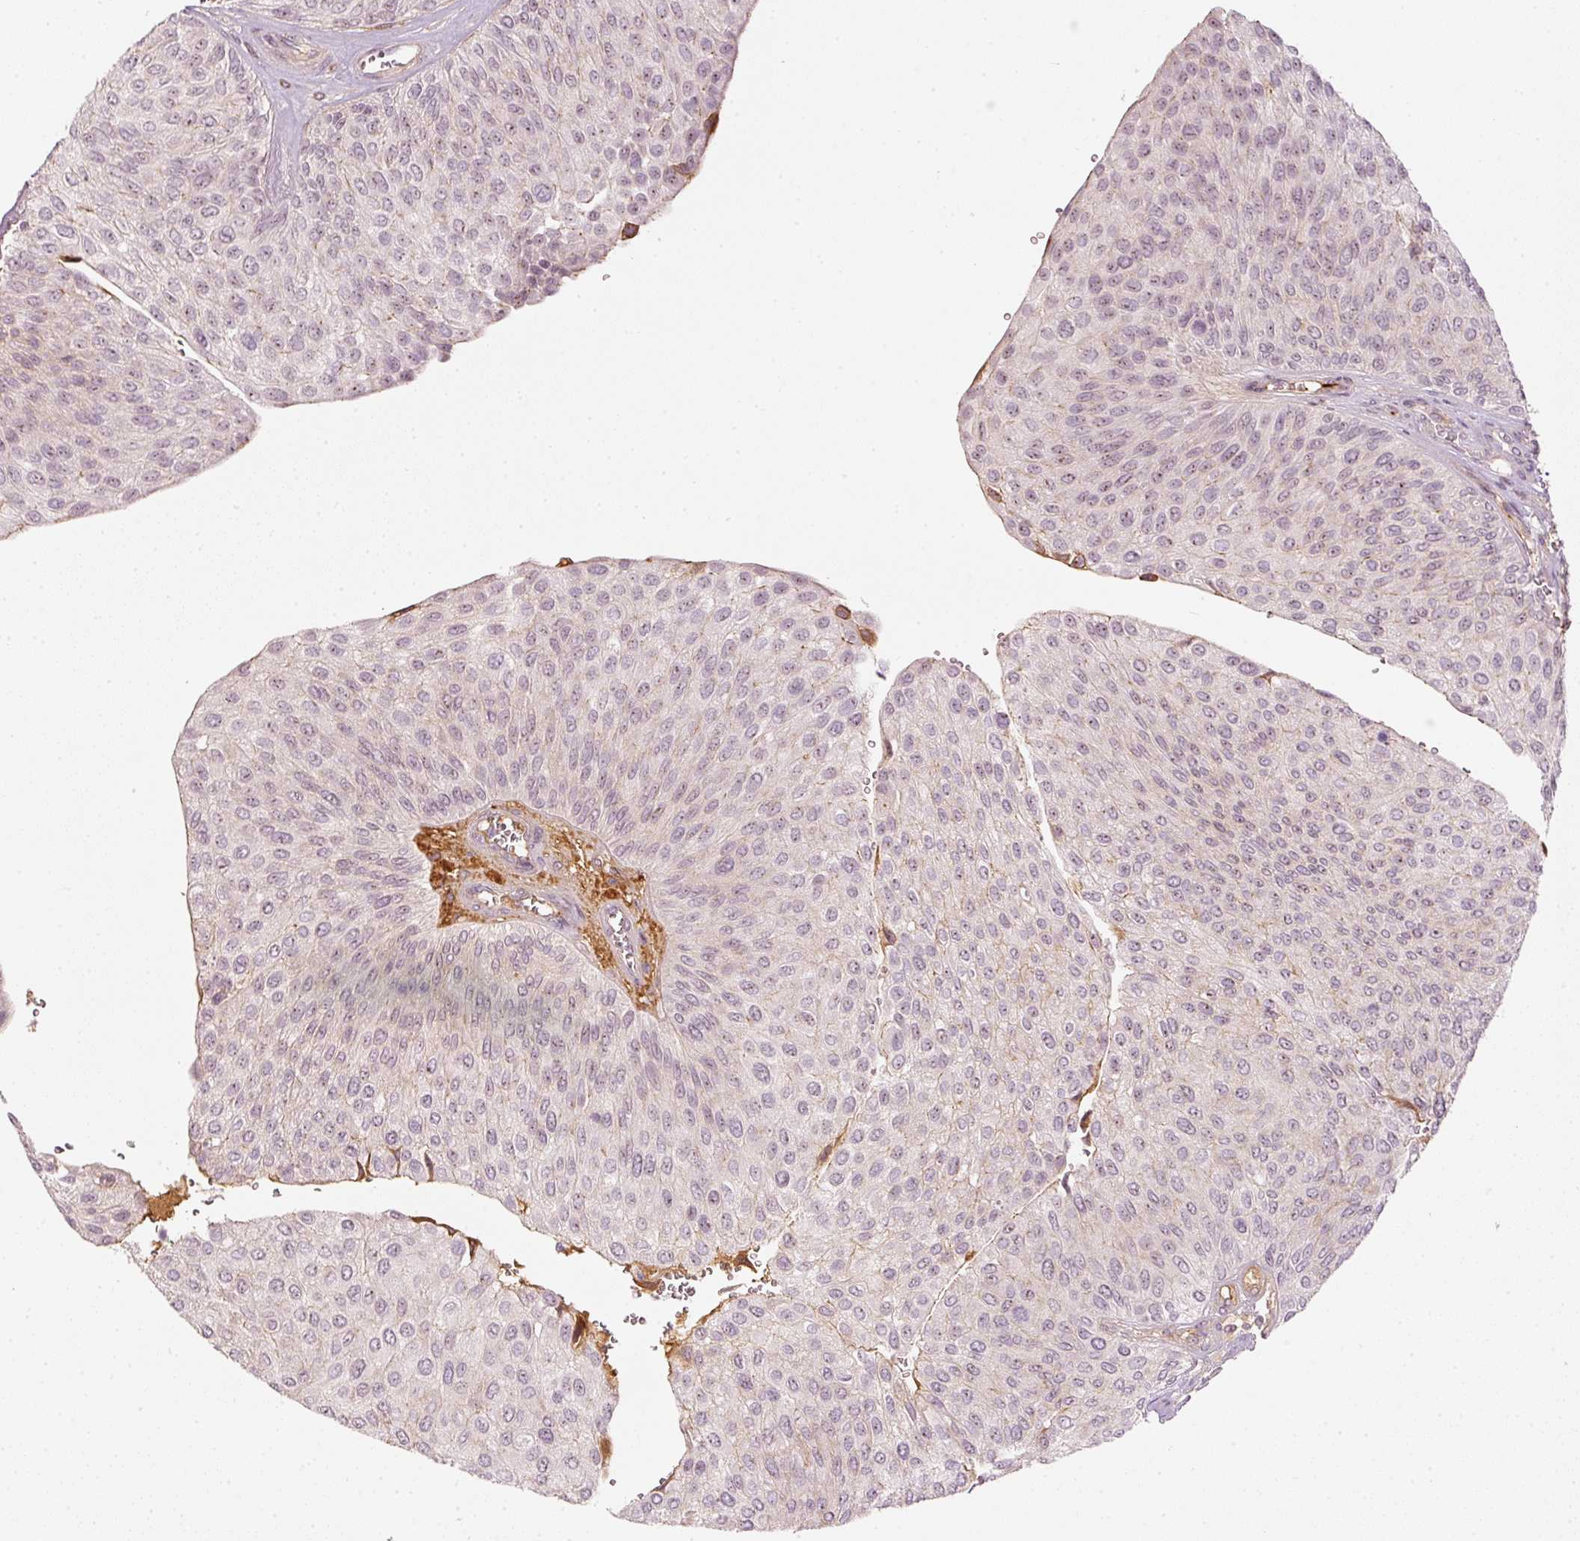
{"staining": {"intensity": "weak", "quantity": "25%-75%", "location": "nuclear"}, "tissue": "urothelial cancer", "cell_type": "Tumor cells", "image_type": "cancer", "snomed": [{"axis": "morphology", "description": "Urothelial carcinoma, NOS"}, {"axis": "topography", "description": "Urinary bladder"}], "caption": "A high-resolution histopathology image shows IHC staining of transitional cell carcinoma, which shows weak nuclear expression in approximately 25%-75% of tumor cells.", "gene": "VCAM1", "patient": {"sex": "male", "age": 67}}